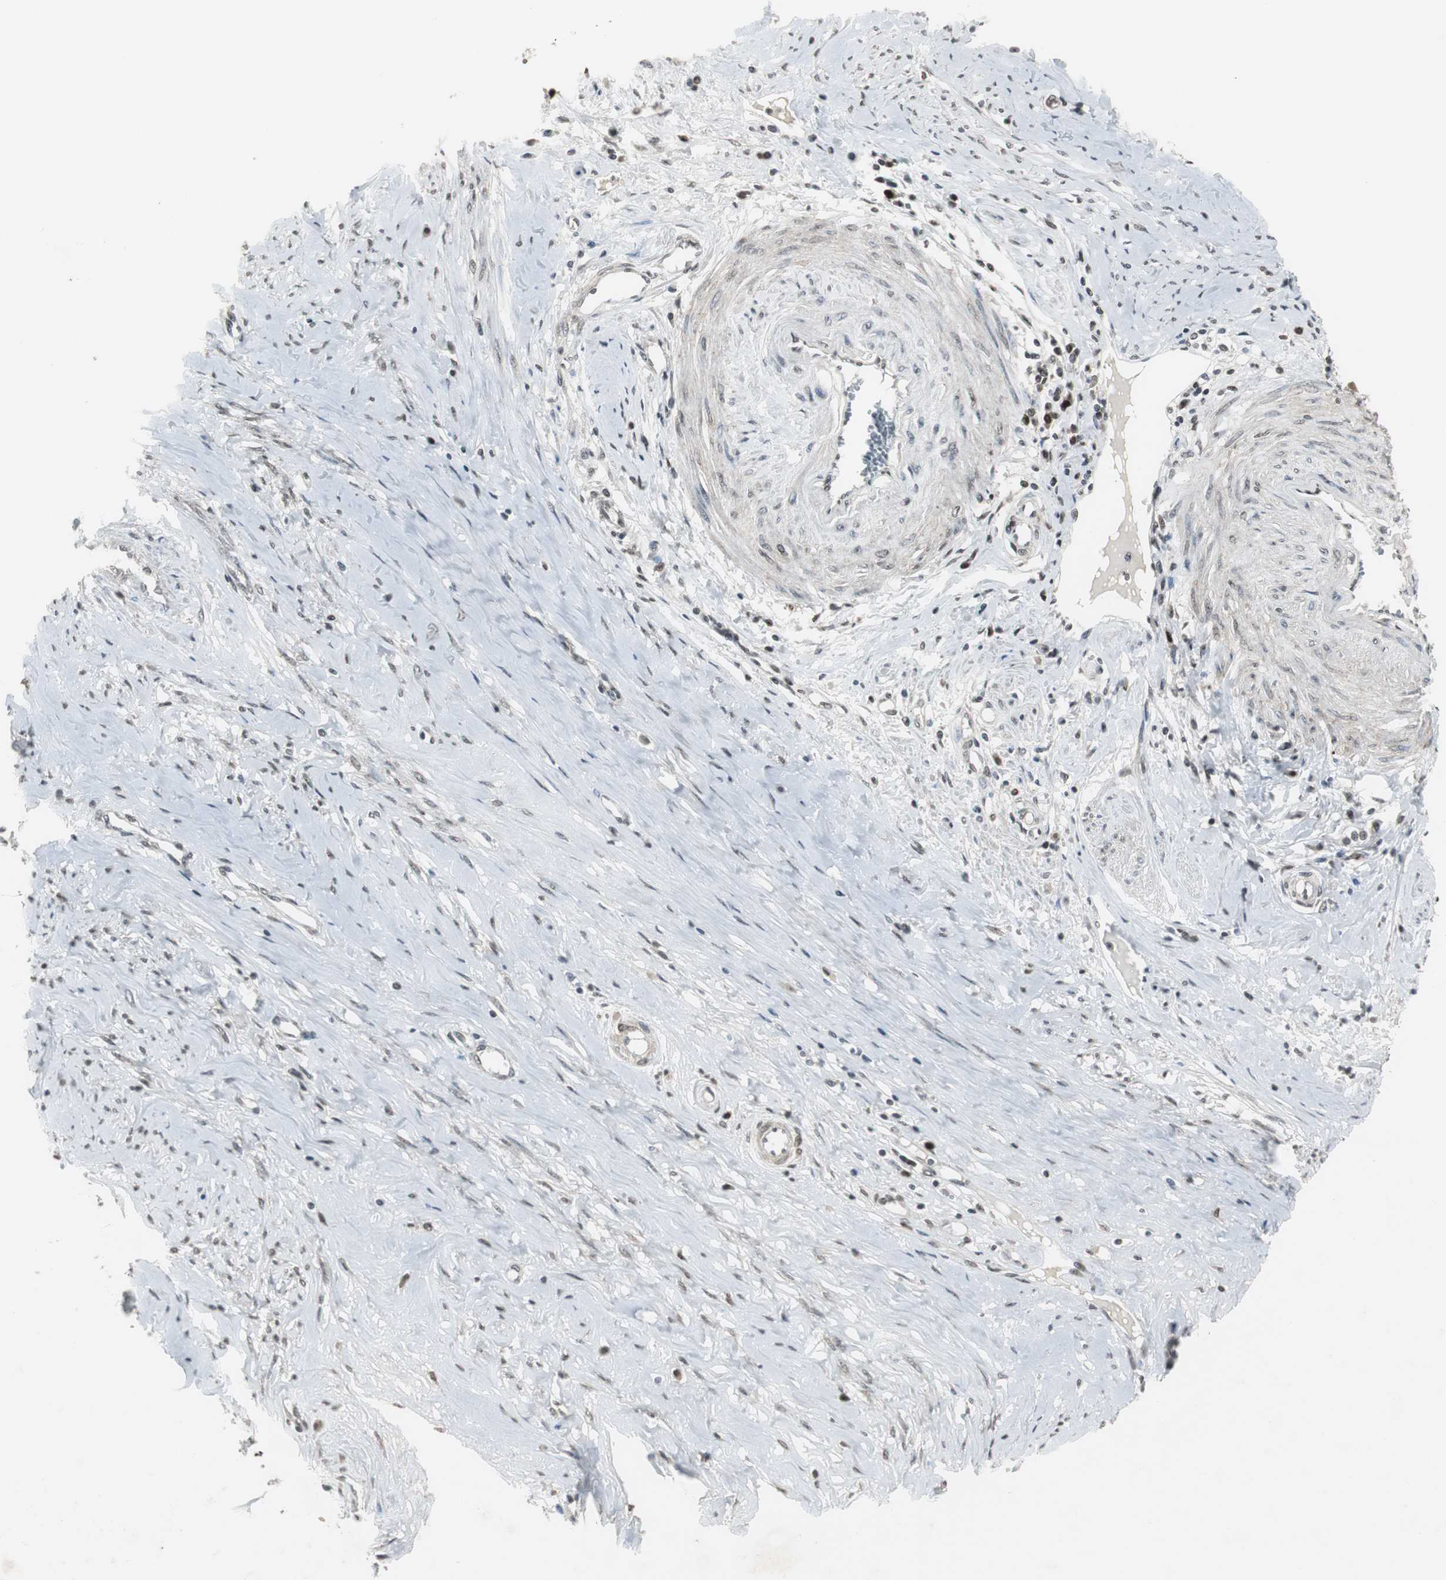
{"staining": {"intensity": "moderate", "quantity": ">75%", "location": "nuclear"}, "tissue": "cervical cancer", "cell_type": "Tumor cells", "image_type": "cancer", "snomed": [{"axis": "morphology", "description": "Squamous cell carcinoma, NOS"}, {"axis": "topography", "description": "Cervix"}], "caption": "Tumor cells reveal medium levels of moderate nuclear expression in approximately >75% of cells in human squamous cell carcinoma (cervical).", "gene": "MPG", "patient": {"sex": "female", "age": 40}}